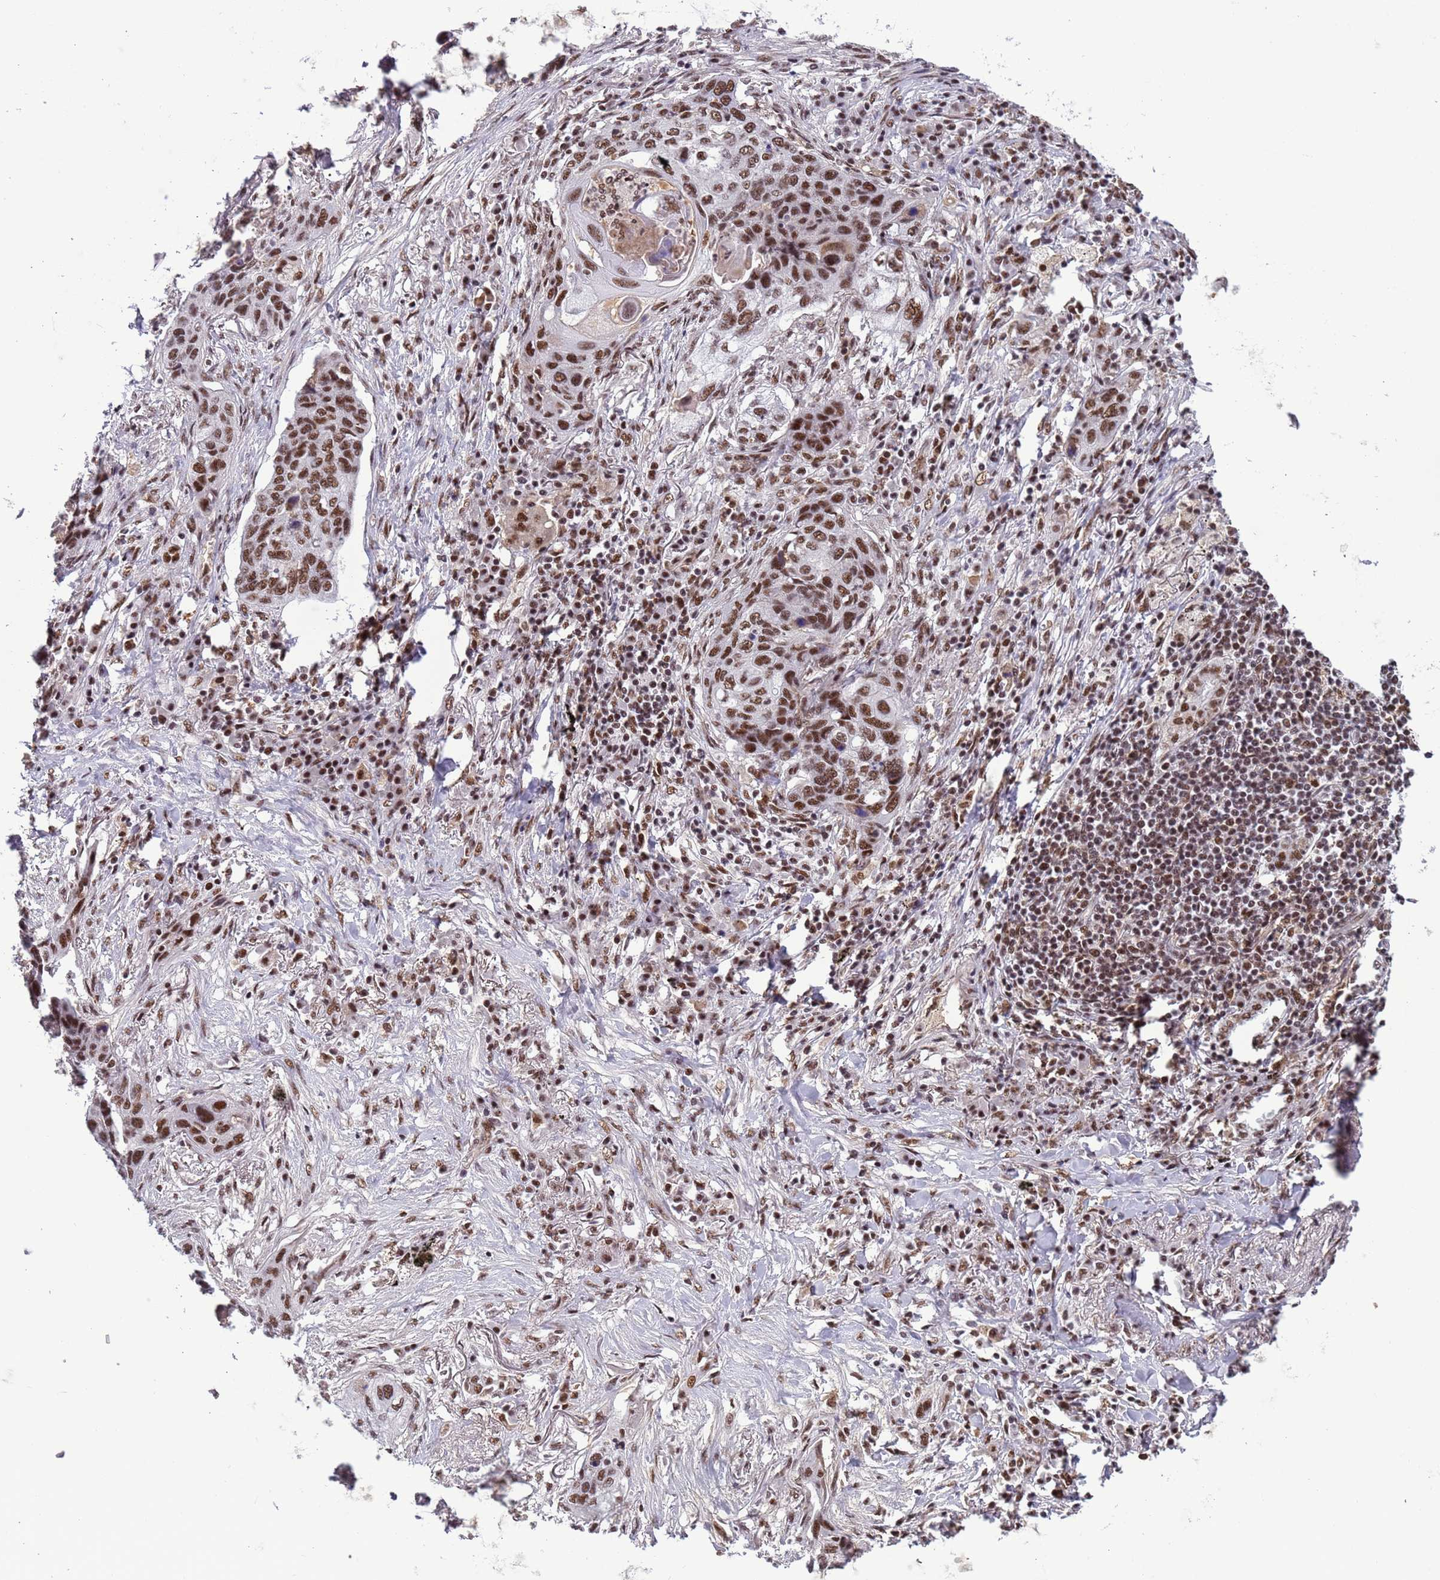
{"staining": {"intensity": "strong", "quantity": ">75%", "location": "nuclear"}, "tissue": "lung cancer", "cell_type": "Tumor cells", "image_type": "cancer", "snomed": [{"axis": "morphology", "description": "Squamous cell carcinoma, NOS"}, {"axis": "topography", "description": "Lung"}], "caption": "The image reveals a brown stain indicating the presence of a protein in the nuclear of tumor cells in lung squamous cell carcinoma.", "gene": "SRRT", "patient": {"sex": "female", "age": 63}}